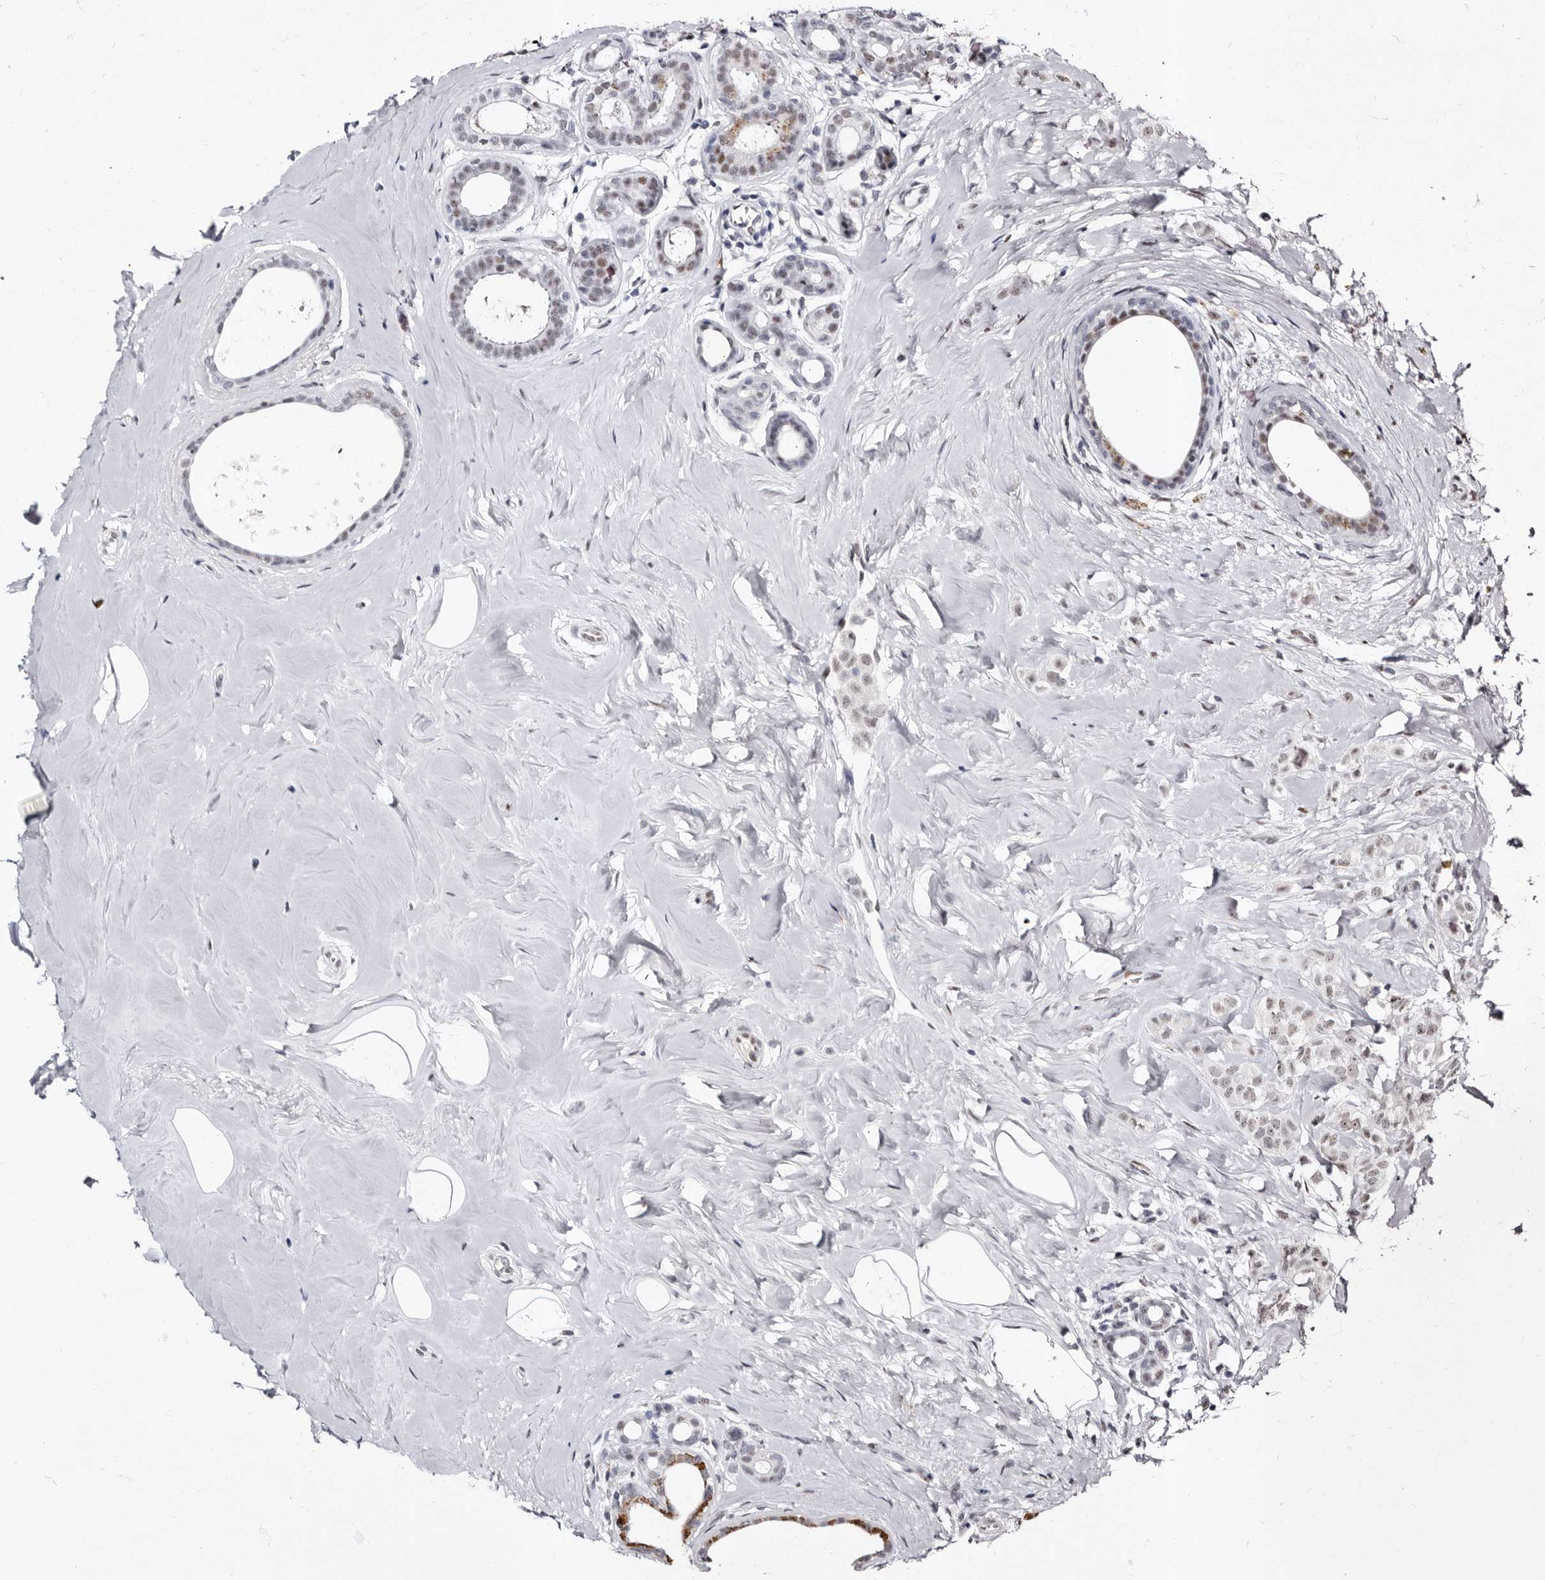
{"staining": {"intensity": "weak", "quantity": "25%-75%", "location": "nuclear"}, "tissue": "breast cancer", "cell_type": "Tumor cells", "image_type": "cancer", "snomed": [{"axis": "morphology", "description": "Lobular carcinoma"}, {"axis": "topography", "description": "Breast"}], "caption": "The micrograph exhibits immunohistochemical staining of lobular carcinoma (breast). There is weak nuclear staining is appreciated in approximately 25%-75% of tumor cells. (Brightfield microscopy of DAB IHC at high magnification).", "gene": "ZNF326", "patient": {"sex": "female", "age": 47}}